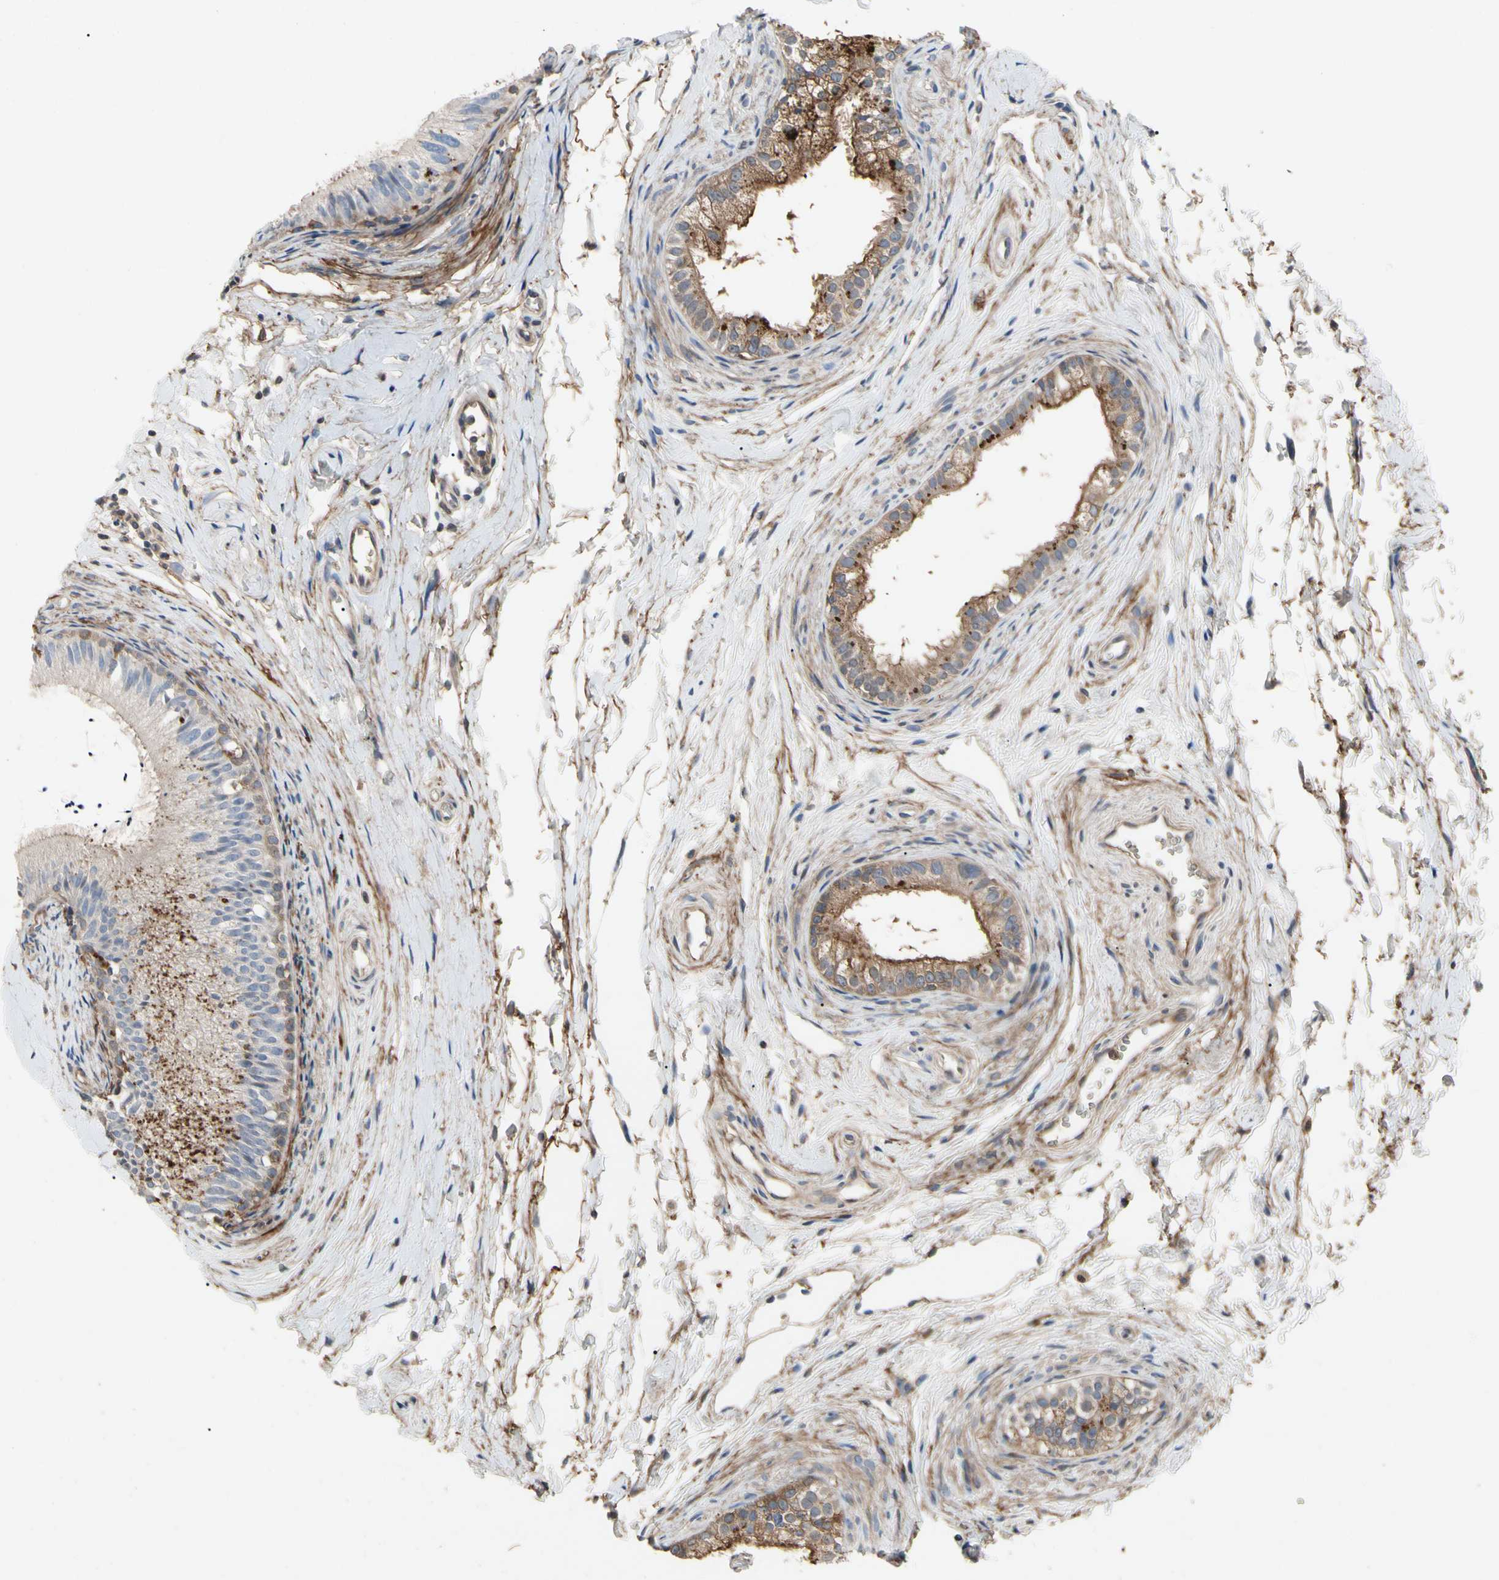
{"staining": {"intensity": "moderate", "quantity": "25%-75%", "location": "cytoplasmic/membranous"}, "tissue": "epididymis", "cell_type": "Glandular cells", "image_type": "normal", "snomed": [{"axis": "morphology", "description": "Normal tissue, NOS"}, {"axis": "topography", "description": "Epididymis"}], "caption": "This histopathology image shows immunohistochemistry (IHC) staining of benign human epididymis, with medium moderate cytoplasmic/membranous expression in approximately 25%-75% of glandular cells.", "gene": "CRTAC1", "patient": {"sex": "male", "age": 56}}